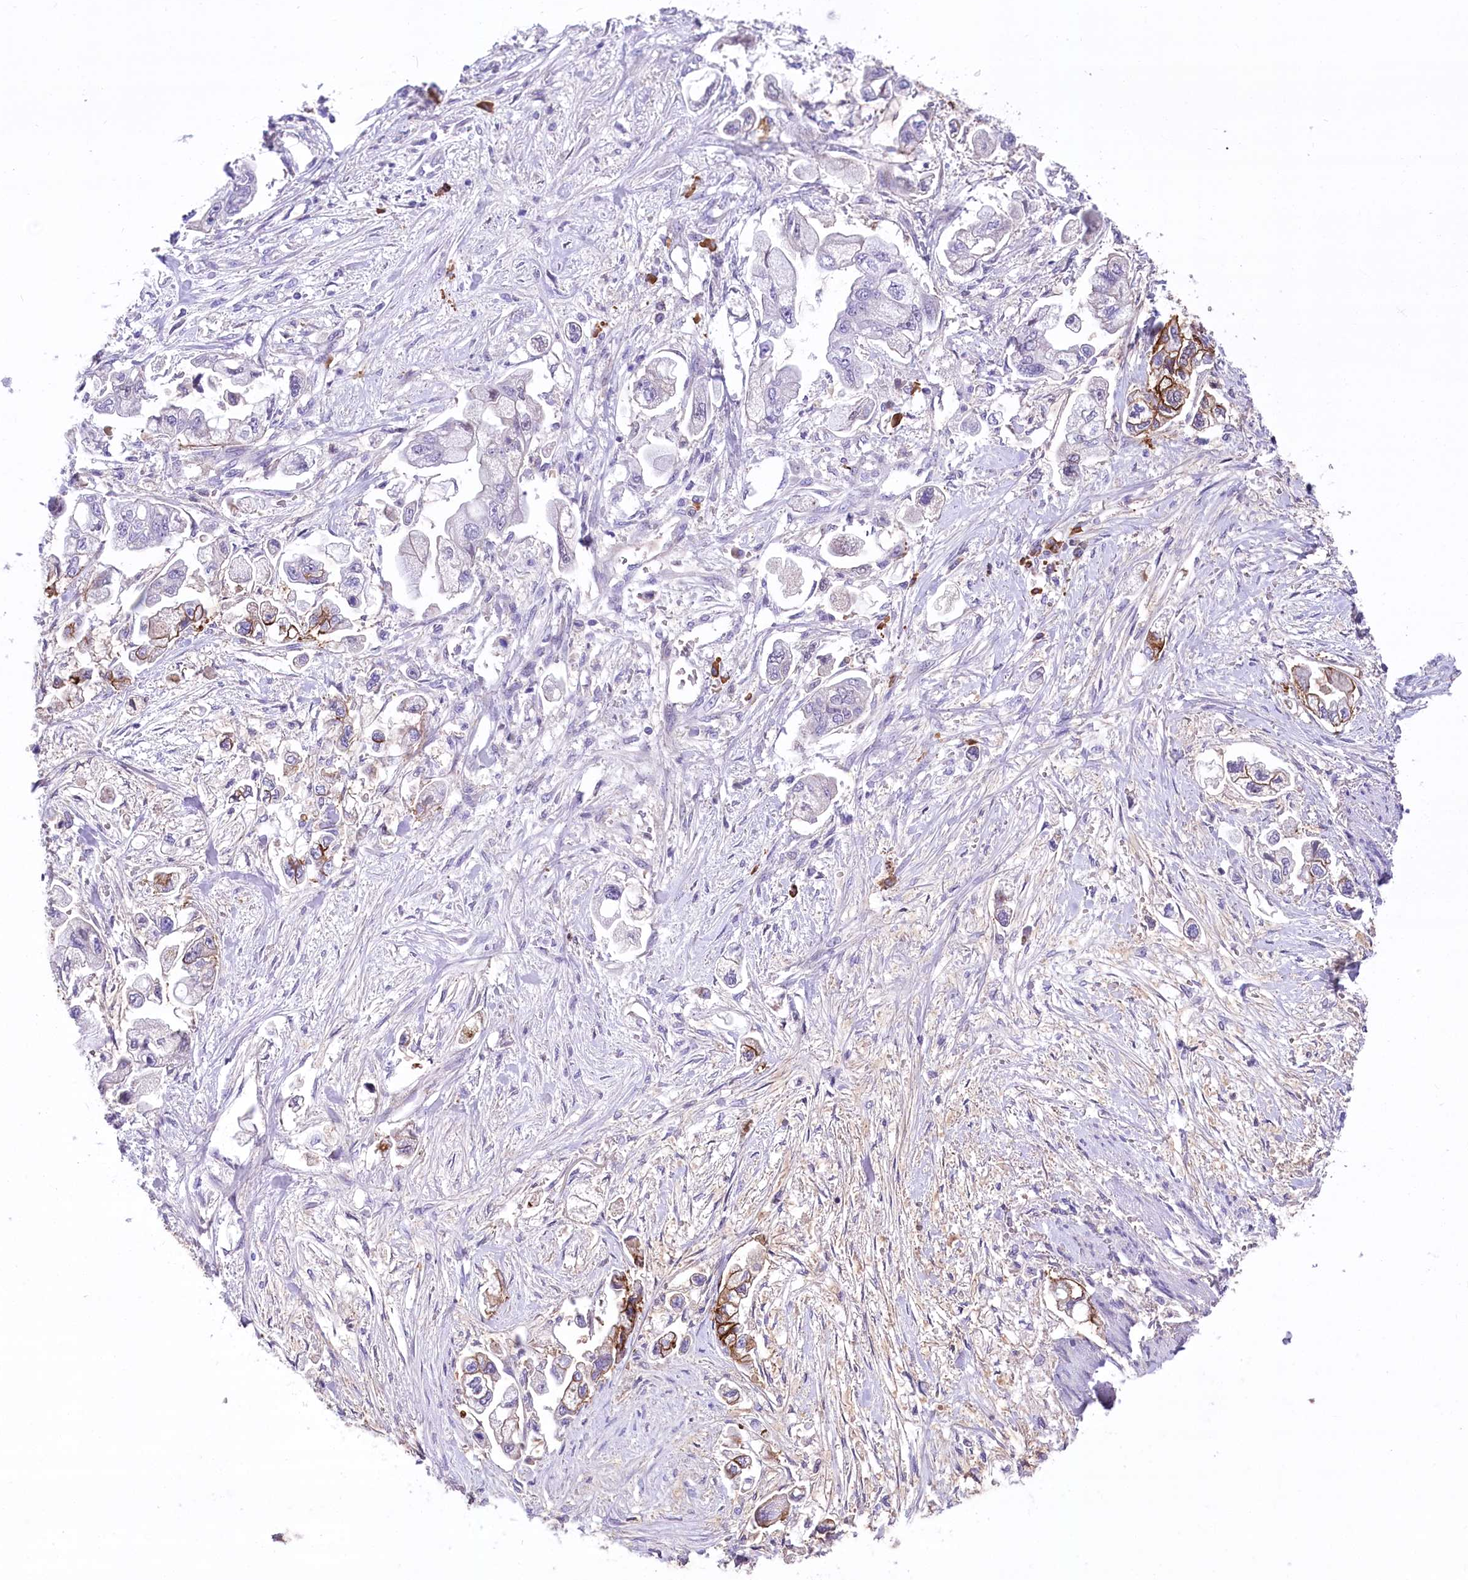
{"staining": {"intensity": "moderate", "quantity": "<25%", "location": "cytoplasmic/membranous"}, "tissue": "stomach cancer", "cell_type": "Tumor cells", "image_type": "cancer", "snomed": [{"axis": "morphology", "description": "Adenocarcinoma, NOS"}, {"axis": "topography", "description": "Stomach"}], "caption": "Adenocarcinoma (stomach) stained with a protein marker demonstrates moderate staining in tumor cells.", "gene": "CEP164", "patient": {"sex": "male", "age": 62}}